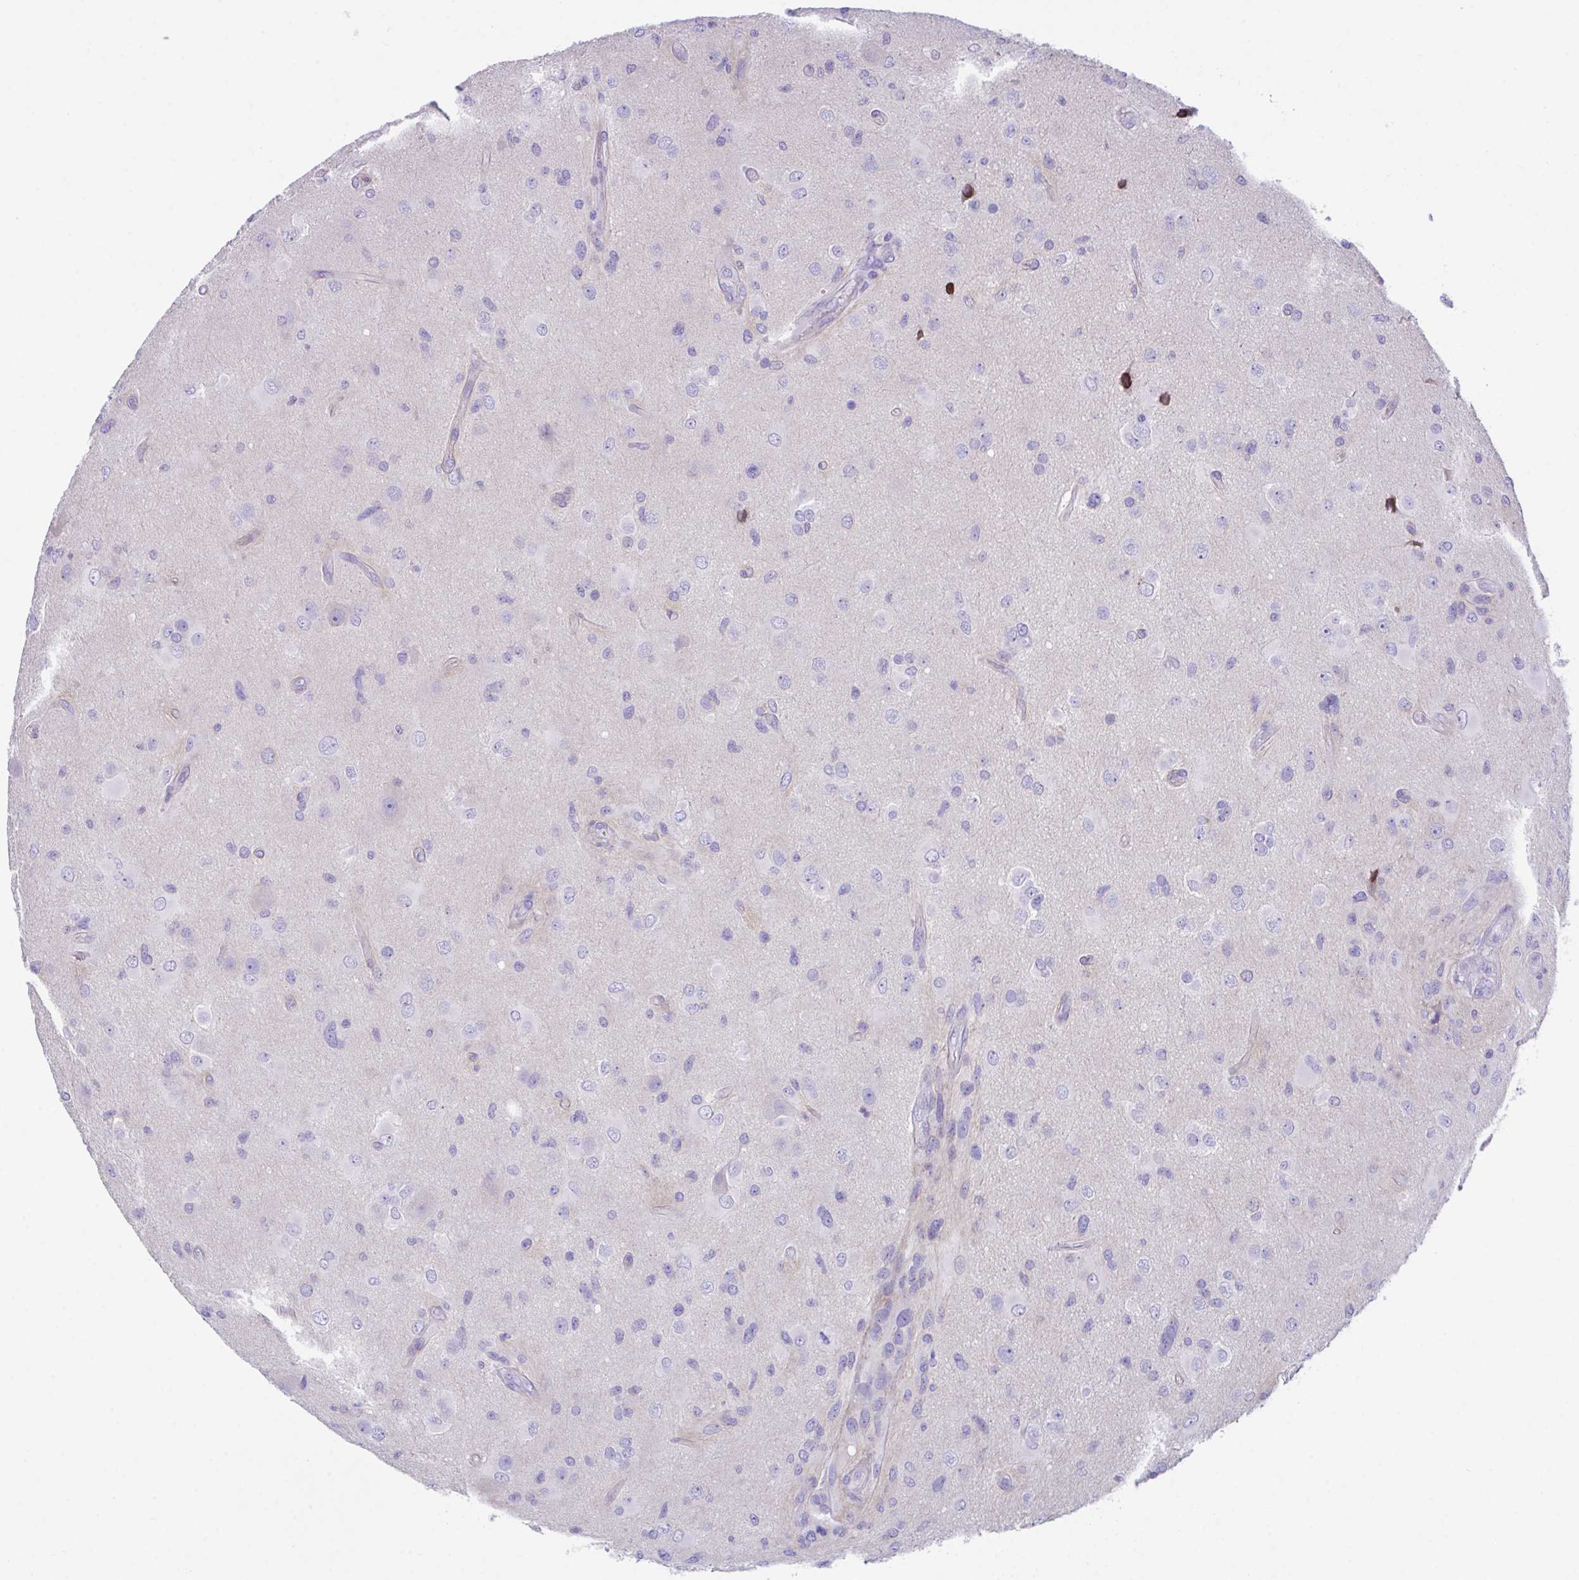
{"staining": {"intensity": "negative", "quantity": "none", "location": "none"}, "tissue": "glioma", "cell_type": "Tumor cells", "image_type": "cancer", "snomed": [{"axis": "morphology", "description": "Glioma, malignant, High grade"}, {"axis": "topography", "description": "Brain"}], "caption": "An immunohistochemistry (IHC) micrograph of malignant high-grade glioma is shown. There is no staining in tumor cells of malignant high-grade glioma. Brightfield microscopy of IHC stained with DAB (3,3'-diaminobenzidine) (brown) and hematoxylin (blue), captured at high magnification.", "gene": "SLC16A6", "patient": {"sex": "male", "age": 53}}